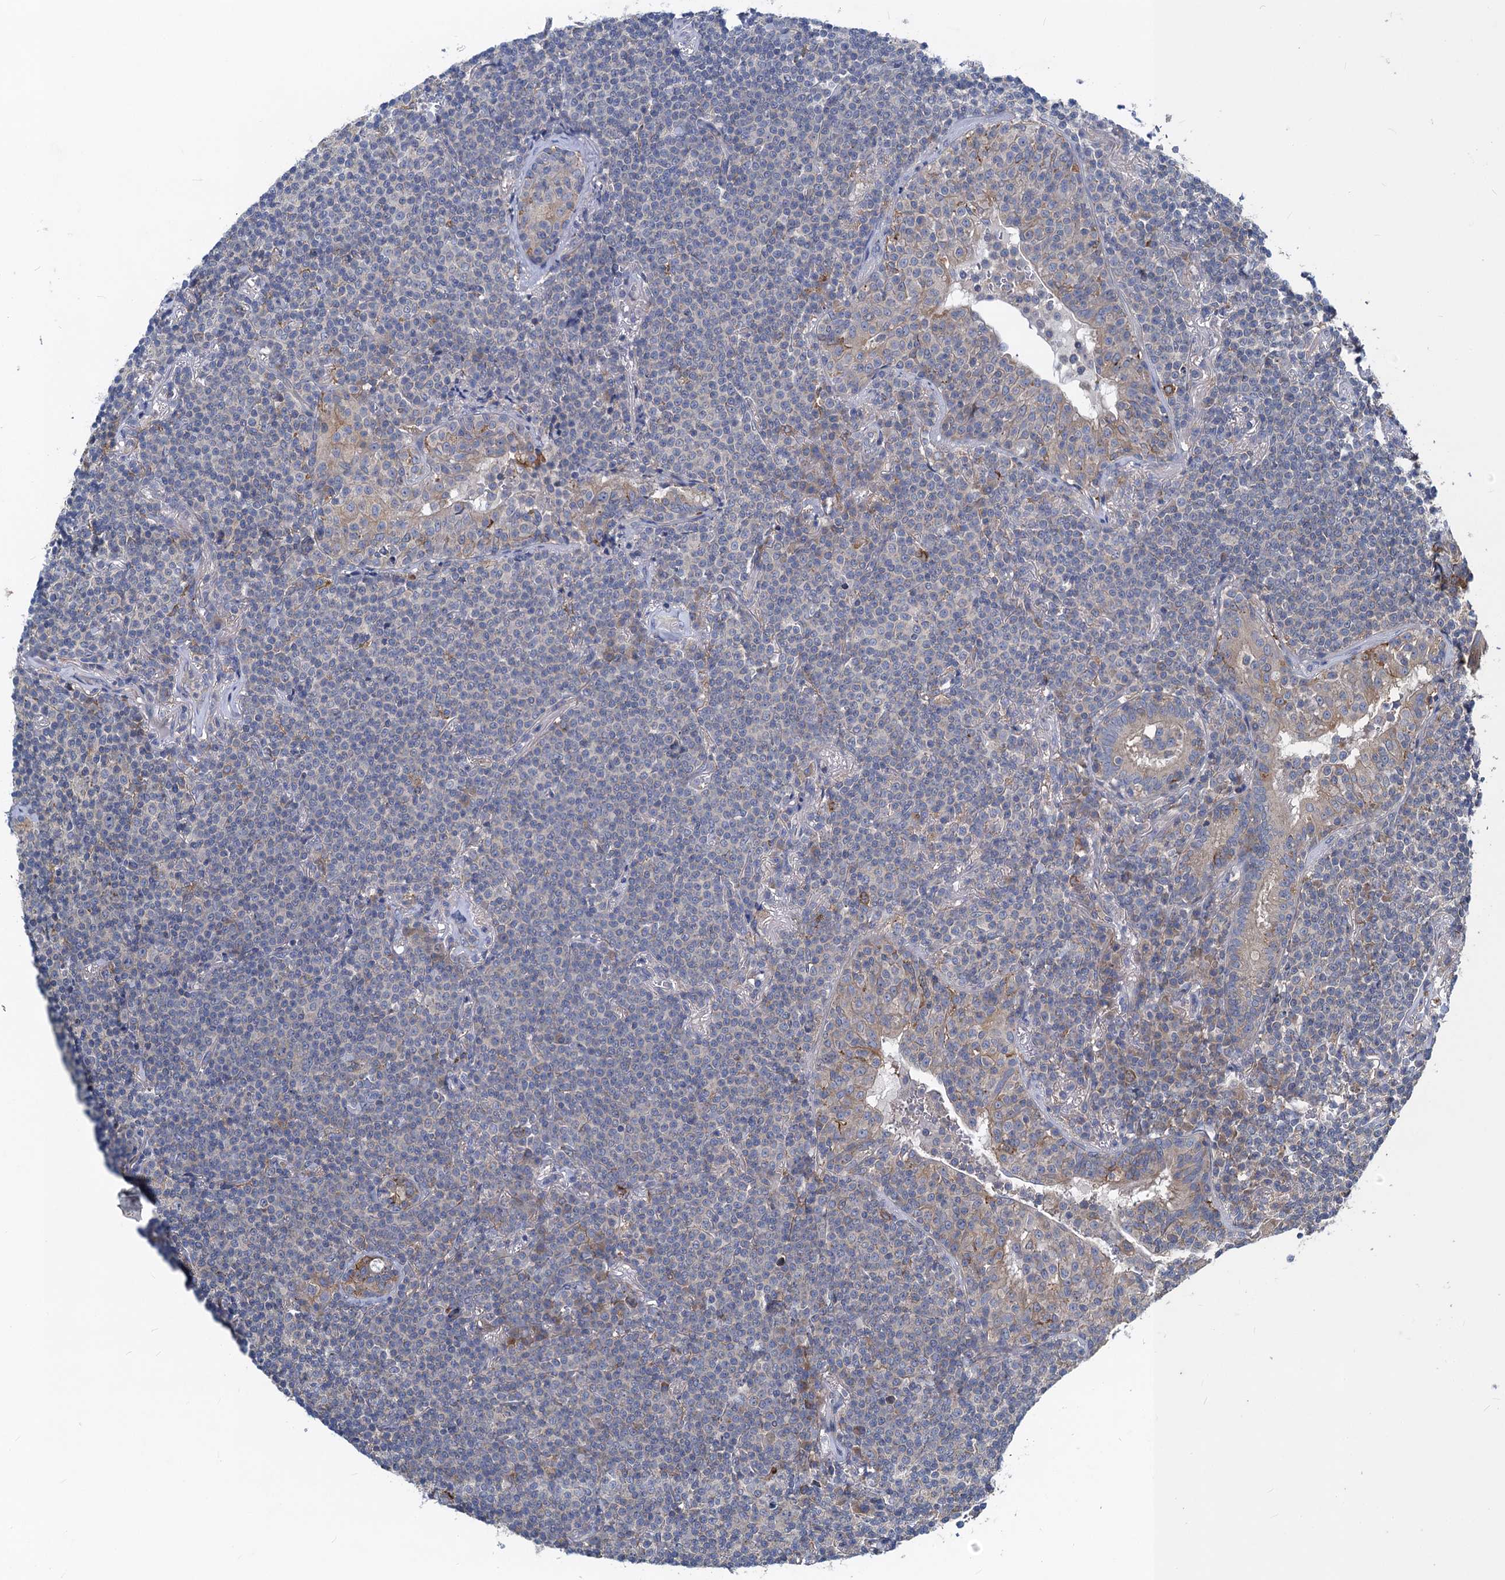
{"staining": {"intensity": "negative", "quantity": "none", "location": "none"}, "tissue": "lymphoma", "cell_type": "Tumor cells", "image_type": "cancer", "snomed": [{"axis": "morphology", "description": "Malignant lymphoma, non-Hodgkin's type, Low grade"}, {"axis": "topography", "description": "Lung"}], "caption": "High magnification brightfield microscopy of malignant lymphoma, non-Hodgkin's type (low-grade) stained with DAB (3,3'-diaminobenzidine) (brown) and counterstained with hematoxylin (blue): tumor cells show no significant staining.", "gene": "SNAP29", "patient": {"sex": "female", "age": 71}}